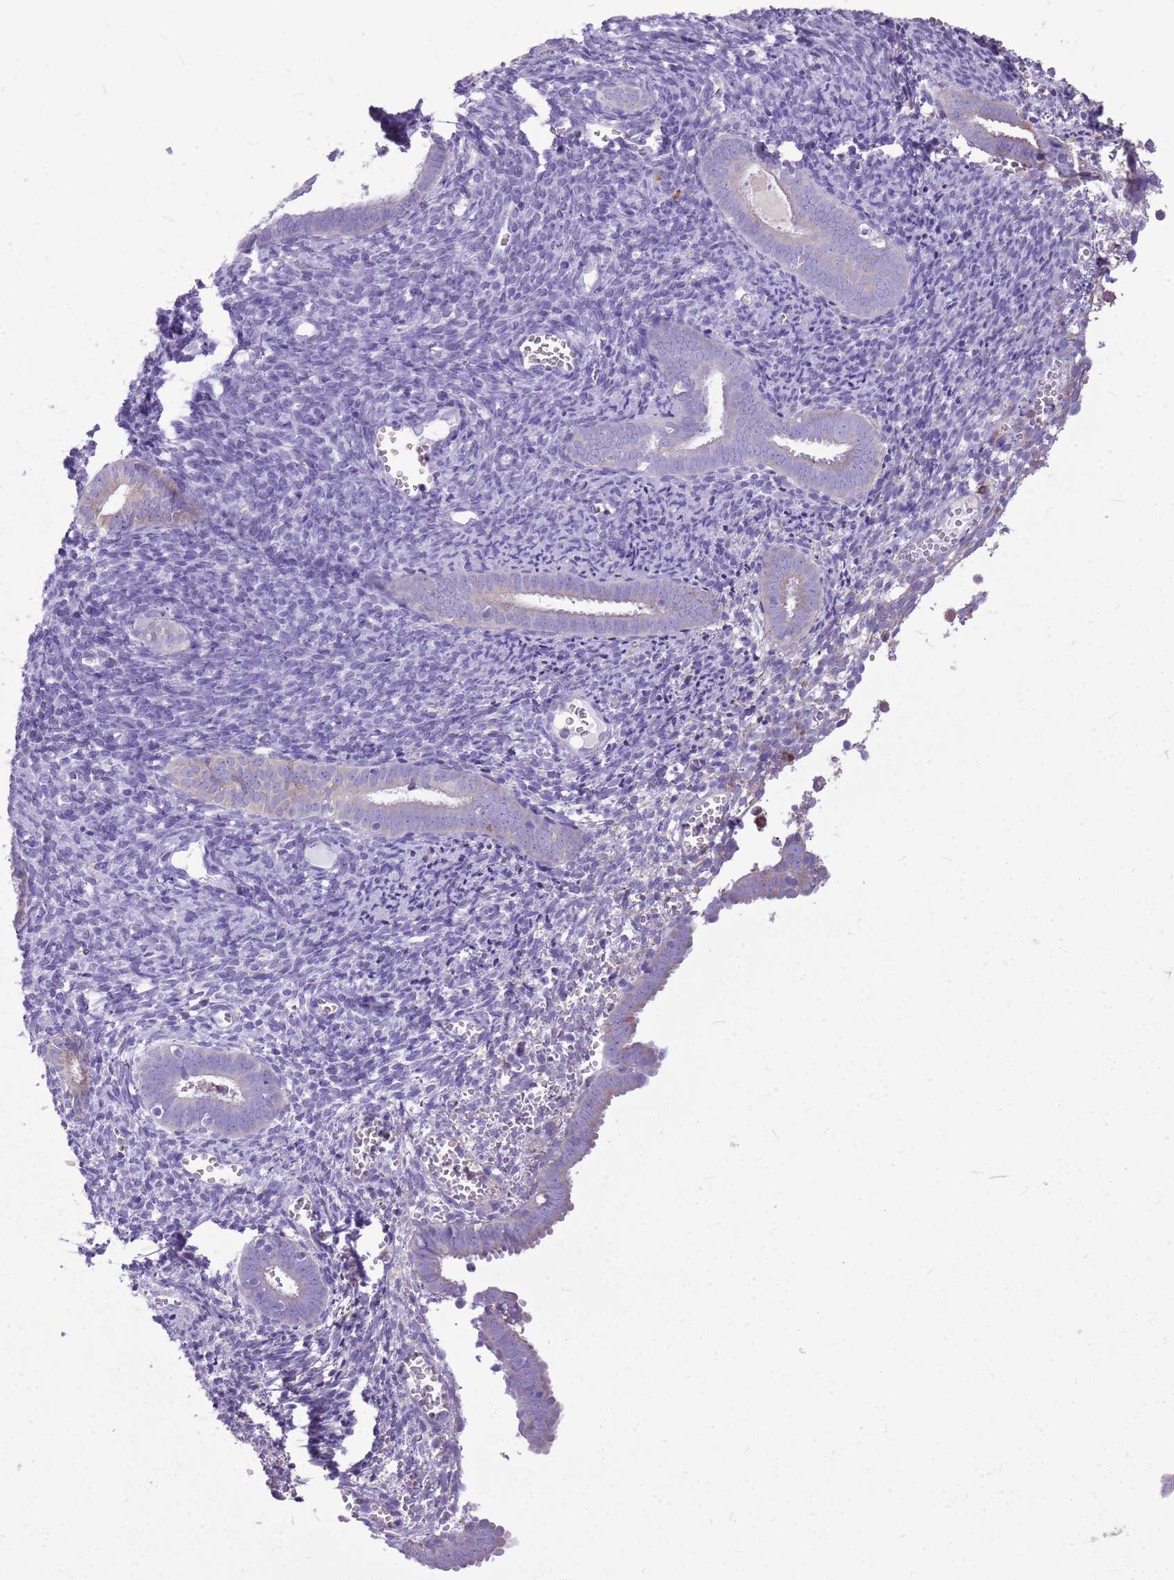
{"staining": {"intensity": "negative", "quantity": "none", "location": "none"}, "tissue": "endometrial cancer", "cell_type": "Tumor cells", "image_type": "cancer", "snomed": [{"axis": "morphology", "description": "Adenocarcinoma, NOS"}, {"axis": "topography", "description": "Endometrium"}], "caption": "A micrograph of endometrial cancer (adenocarcinoma) stained for a protein demonstrates no brown staining in tumor cells.", "gene": "KCTD19", "patient": {"sex": "female", "age": 75}}